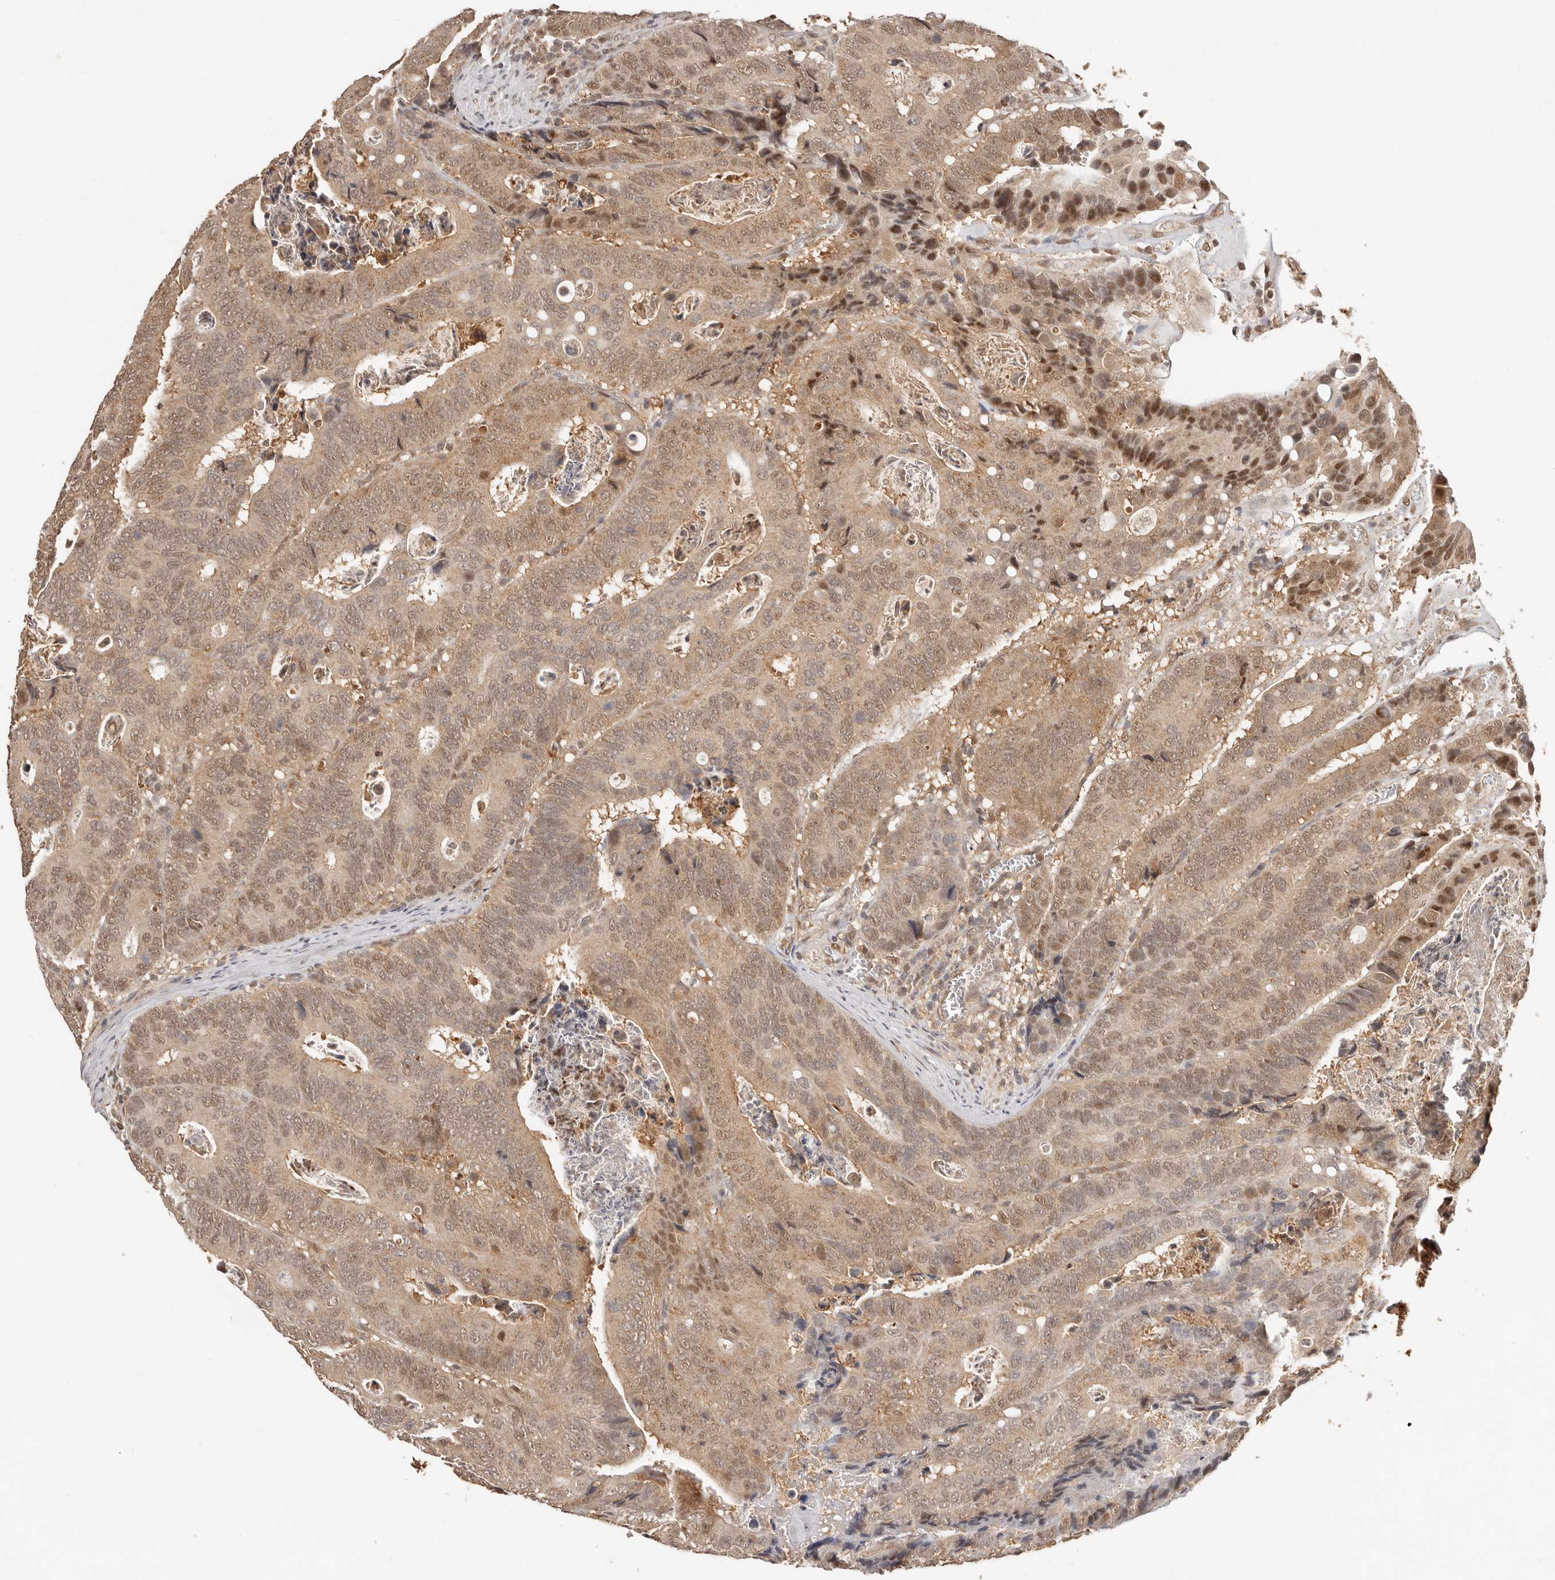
{"staining": {"intensity": "moderate", "quantity": ">75%", "location": "nuclear"}, "tissue": "colorectal cancer", "cell_type": "Tumor cells", "image_type": "cancer", "snomed": [{"axis": "morphology", "description": "Inflammation, NOS"}, {"axis": "morphology", "description": "Adenocarcinoma, NOS"}, {"axis": "topography", "description": "Colon"}], "caption": "Immunohistochemical staining of colorectal cancer reveals moderate nuclear protein positivity in about >75% of tumor cells.", "gene": "PSMA5", "patient": {"sex": "male", "age": 72}}